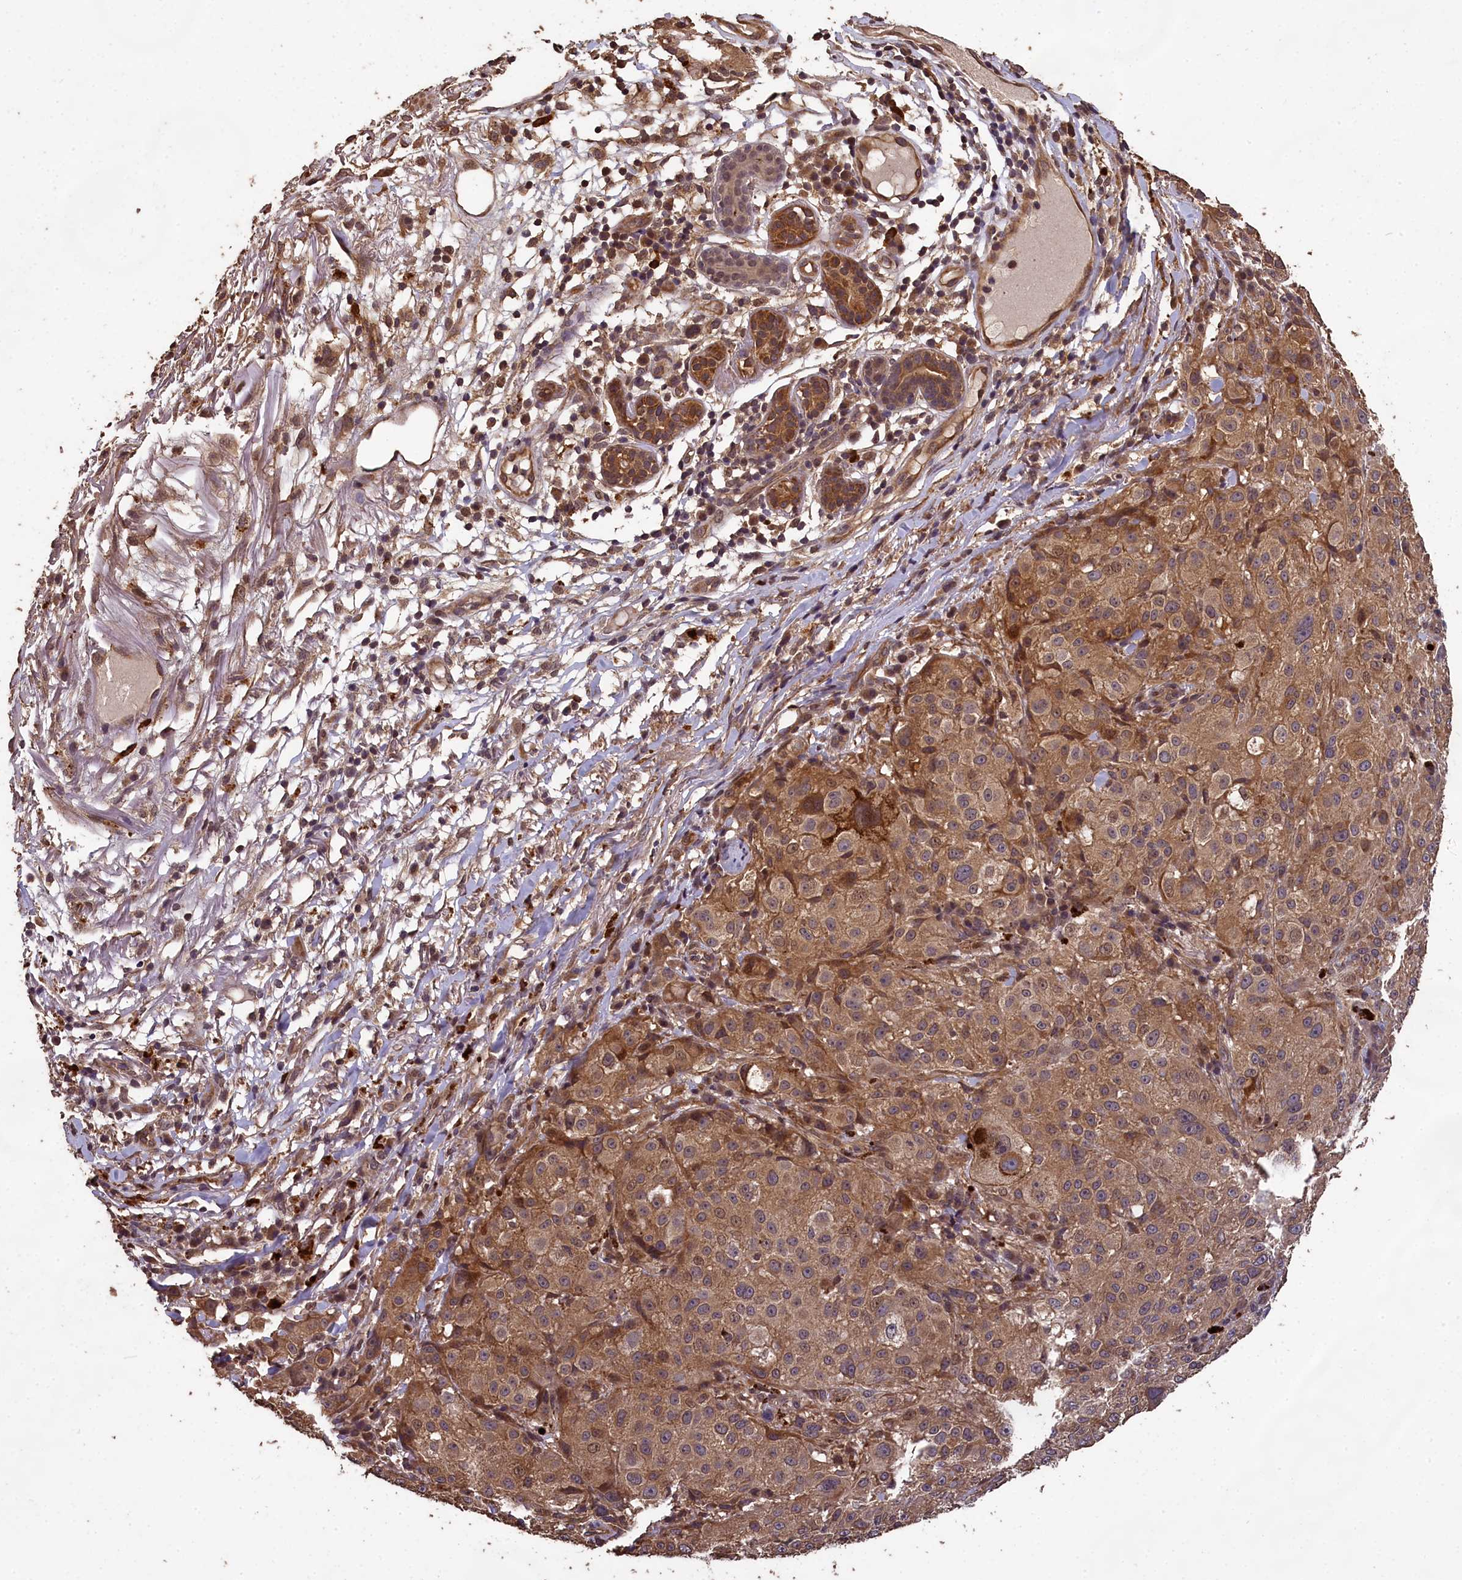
{"staining": {"intensity": "moderate", "quantity": ">75%", "location": "cytoplasmic/membranous"}, "tissue": "melanoma", "cell_type": "Tumor cells", "image_type": "cancer", "snomed": [{"axis": "morphology", "description": "Necrosis, NOS"}, {"axis": "morphology", "description": "Malignant melanoma, NOS"}, {"axis": "topography", "description": "Skin"}], "caption": "DAB immunohistochemical staining of human melanoma shows moderate cytoplasmic/membranous protein expression in approximately >75% of tumor cells.", "gene": "CHD9", "patient": {"sex": "female", "age": 87}}